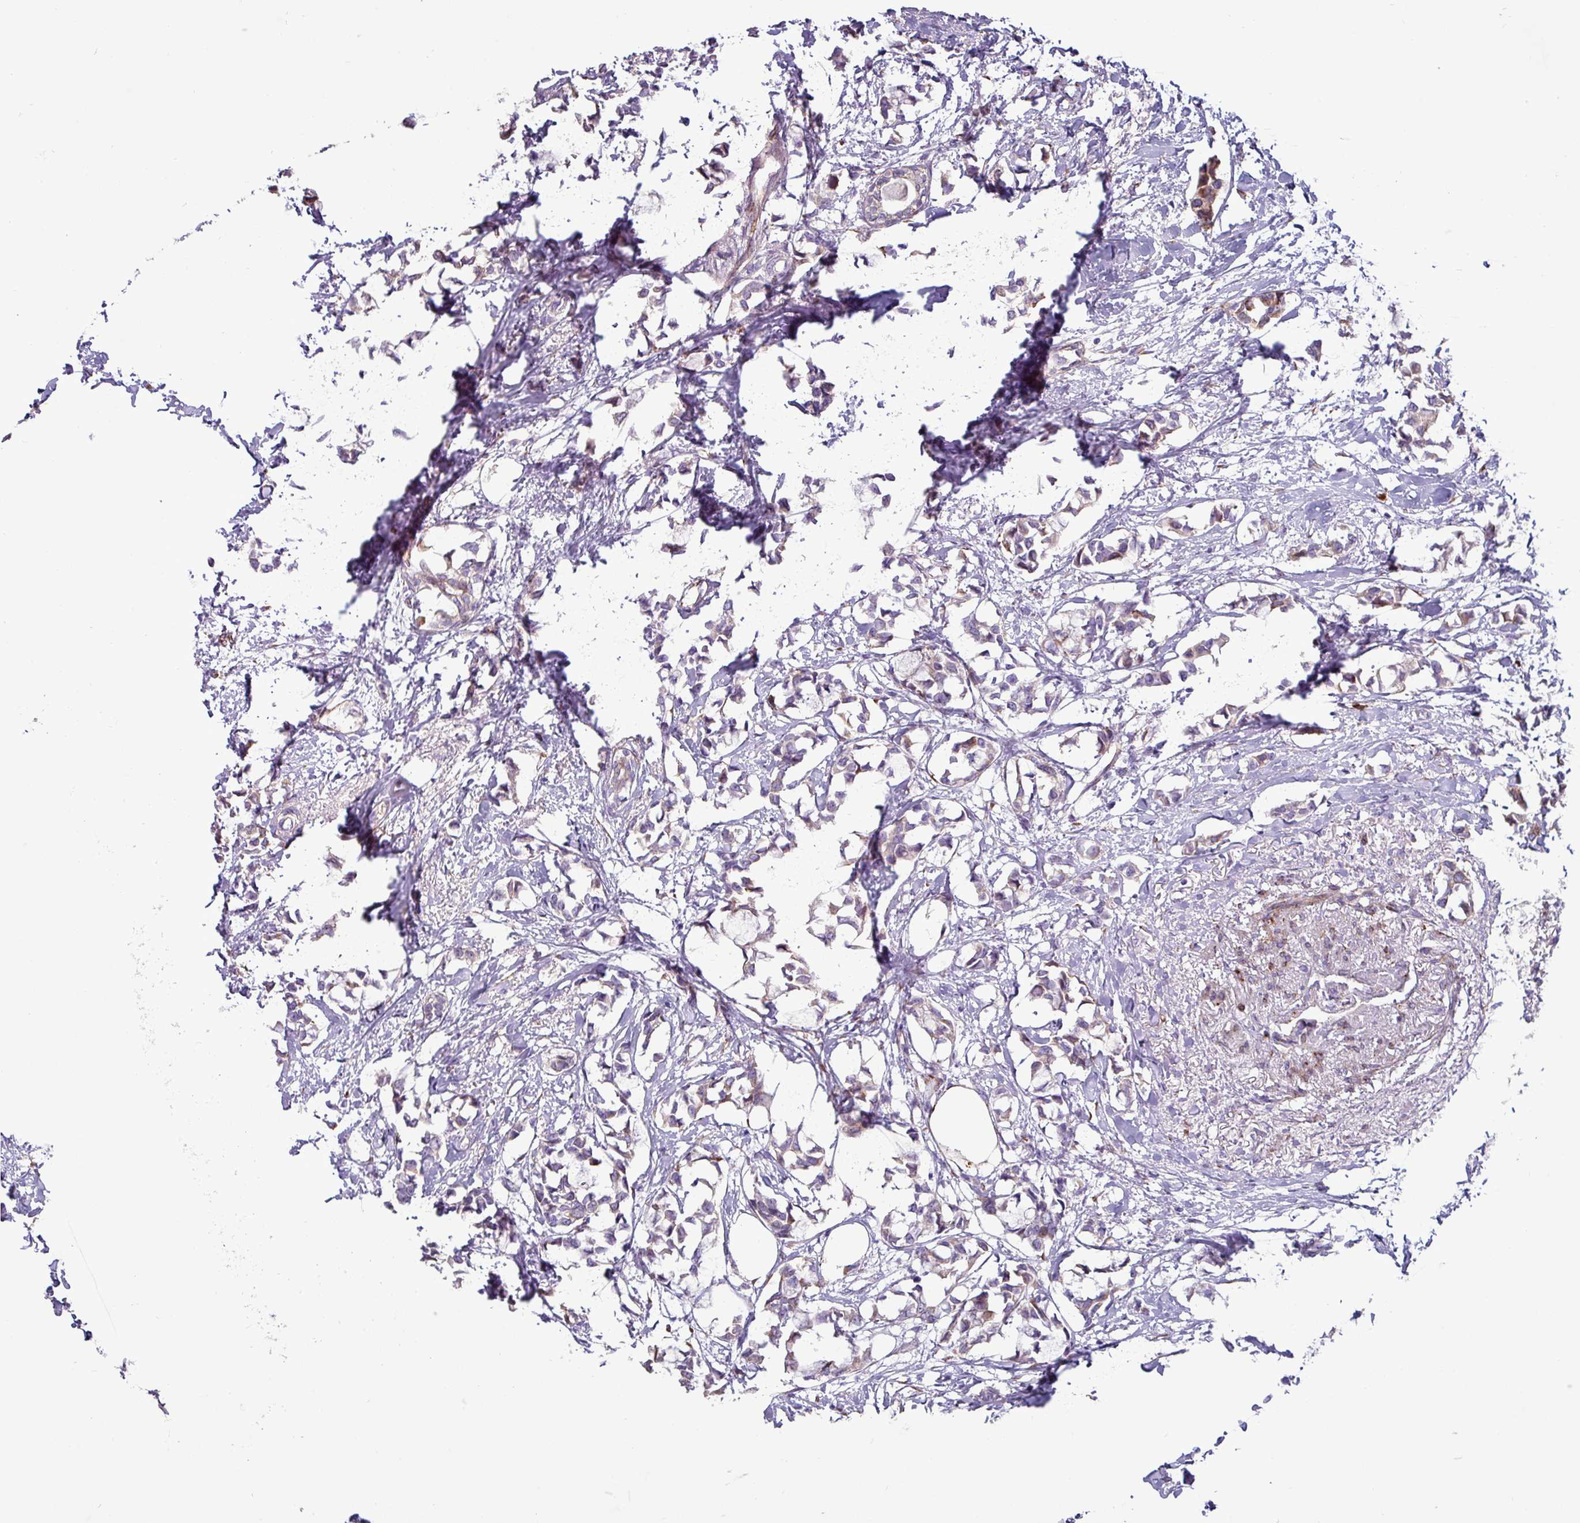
{"staining": {"intensity": "weak", "quantity": "<25%", "location": "cytoplasmic/membranous"}, "tissue": "breast cancer", "cell_type": "Tumor cells", "image_type": "cancer", "snomed": [{"axis": "morphology", "description": "Duct carcinoma"}, {"axis": "topography", "description": "Breast"}], "caption": "Protein analysis of breast cancer (infiltrating ductal carcinoma) demonstrates no significant positivity in tumor cells. Nuclei are stained in blue.", "gene": "PPP1R35", "patient": {"sex": "female", "age": 73}}